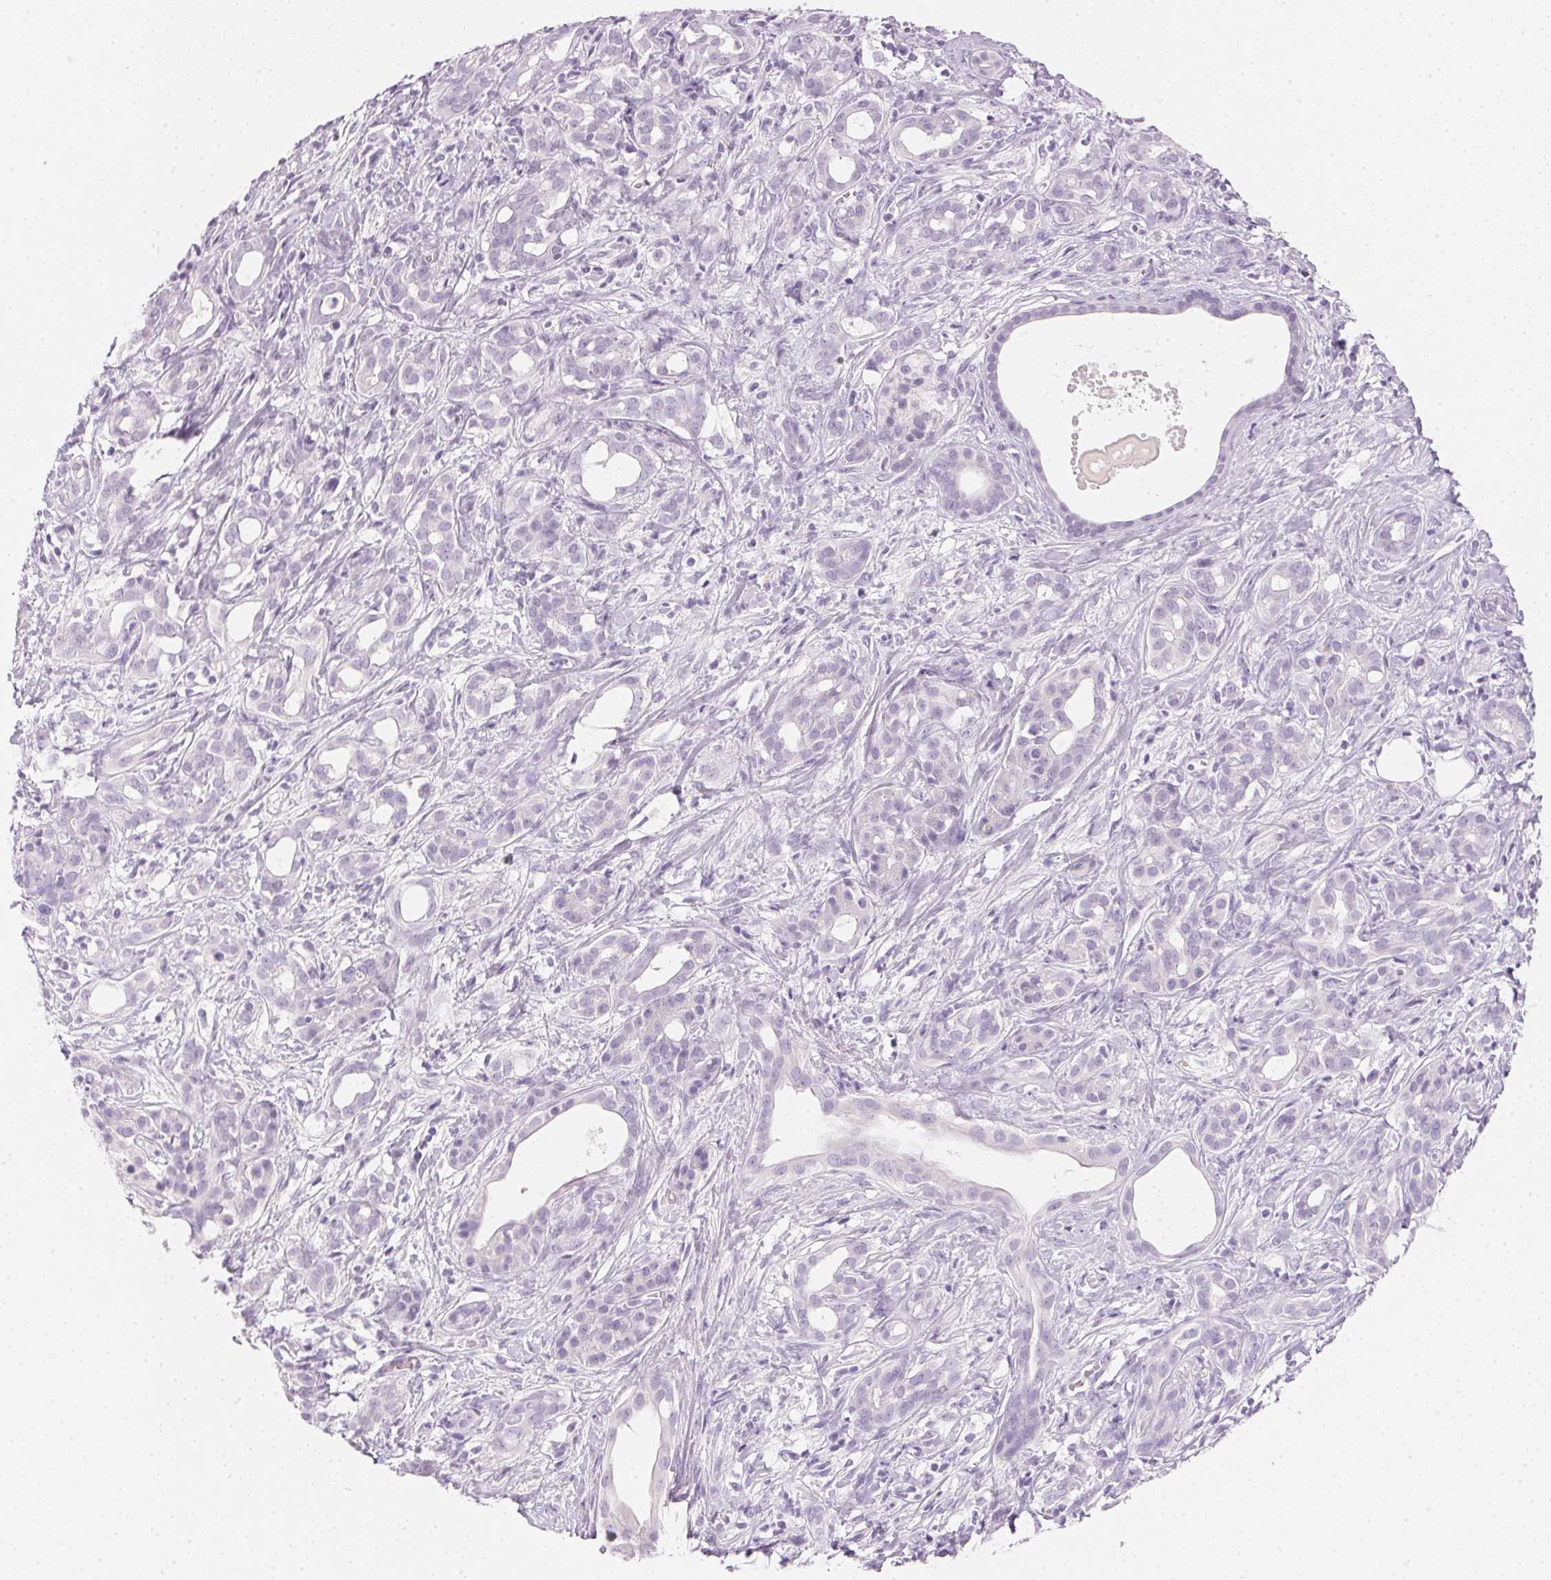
{"staining": {"intensity": "negative", "quantity": "none", "location": "none"}, "tissue": "pancreatic cancer", "cell_type": "Tumor cells", "image_type": "cancer", "snomed": [{"axis": "morphology", "description": "Adenocarcinoma, NOS"}, {"axis": "topography", "description": "Pancreas"}], "caption": "Photomicrograph shows no protein expression in tumor cells of pancreatic cancer tissue.", "gene": "IGFBP1", "patient": {"sex": "male", "age": 61}}